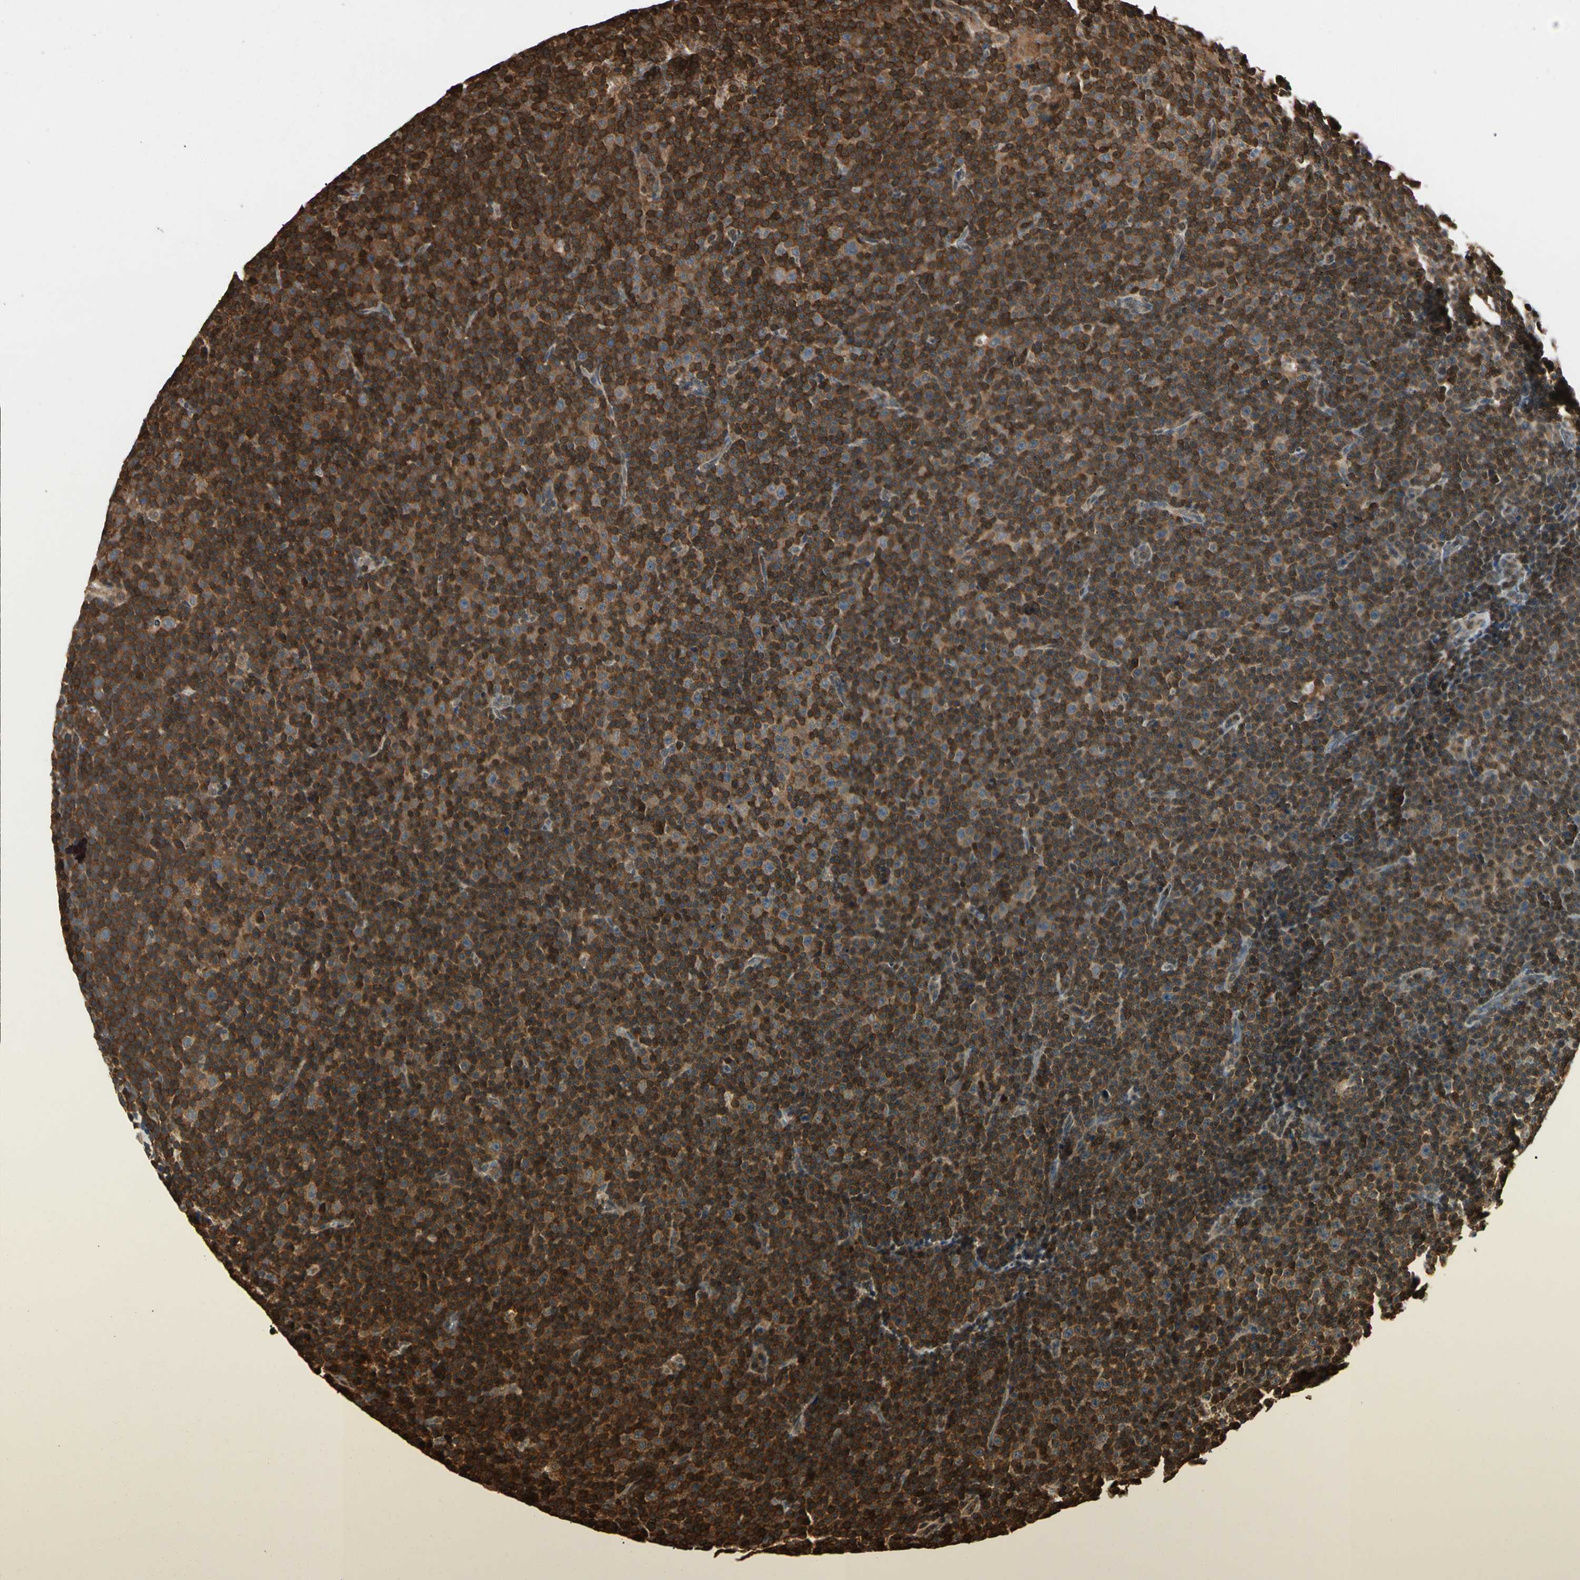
{"staining": {"intensity": "strong", "quantity": ">75%", "location": "cytoplasmic/membranous"}, "tissue": "lymphoma", "cell_type": "Tumor cells", "image_type": "cancer", "snomed": [{"axis": "morphology", "description": "Malignant lymphoma, non-Hodgkin's type, Low grade"}, {"axis": "topography", "description": "Lymph node"}], "caption": "Tumor cells exhibit high levels of strong cytoplasmic/membranous expression in approximately >75% of cells in human low-grade malignant lymphoma, non-Hodgkin's type.", "gene": "YWHAQ", "patient": {"sex": "female", "age": 67}}